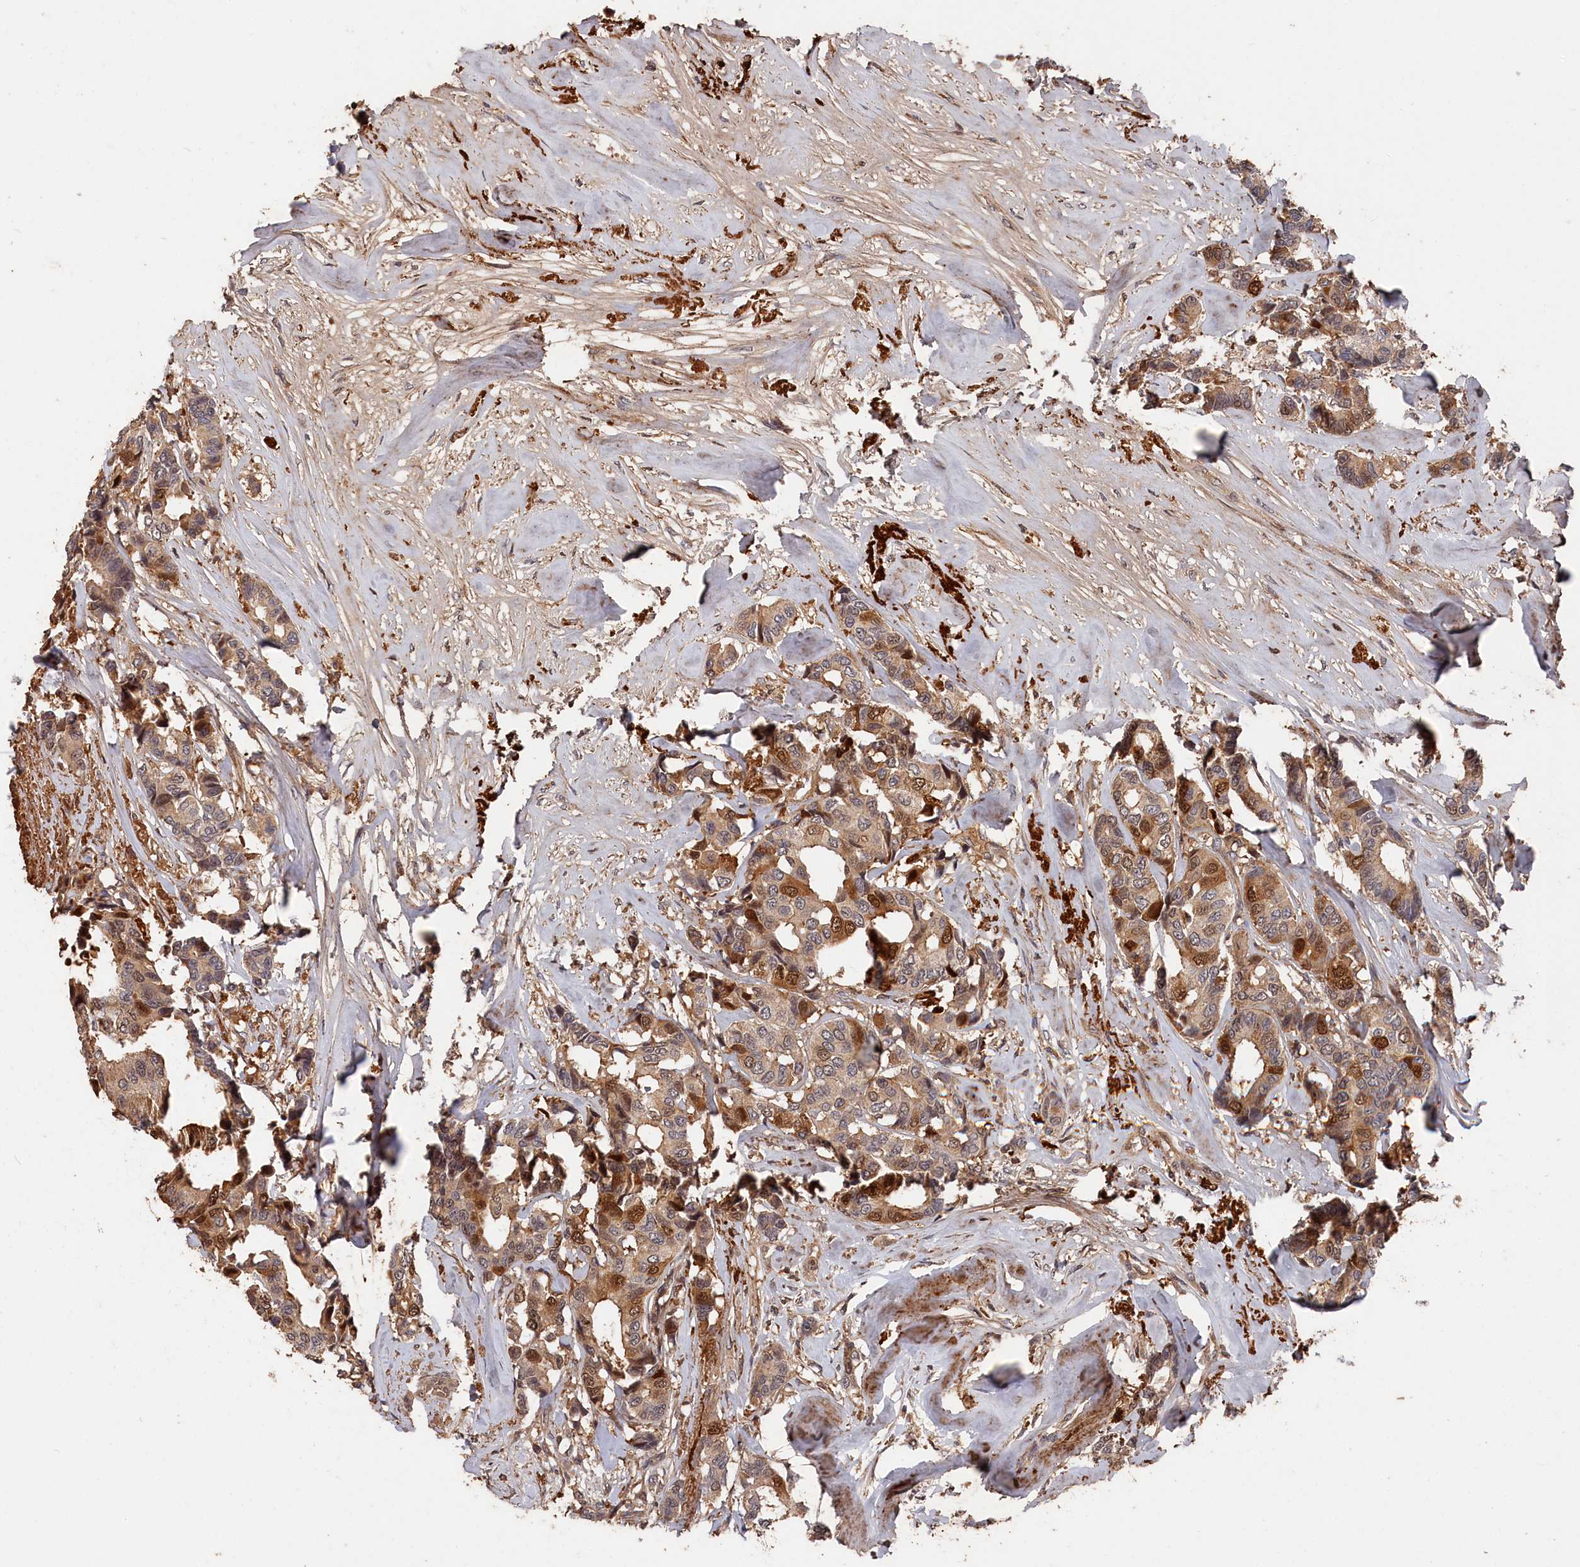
{"staining": {"intensity": "moderate", "quantity": "25%-75%", "location": "cytoplasmic/membranous,nuclear"}, "tissue": "breast cancer", "cell_type": "Tumor cells", "image_type": "cancer", "snomed": [{"axis": "morphology", "description": "Duct carcinoma"}, {"axis": "topography", "description": "Breast"}], "caption": "Tumor cells show moderate cytoplasmic/membranous and nuclear expression in about 25%-75% of cells in invasive ductal carcinoma (breast).", "gene": "RMI2", "patient": {"sex": "female", "age": 87}}